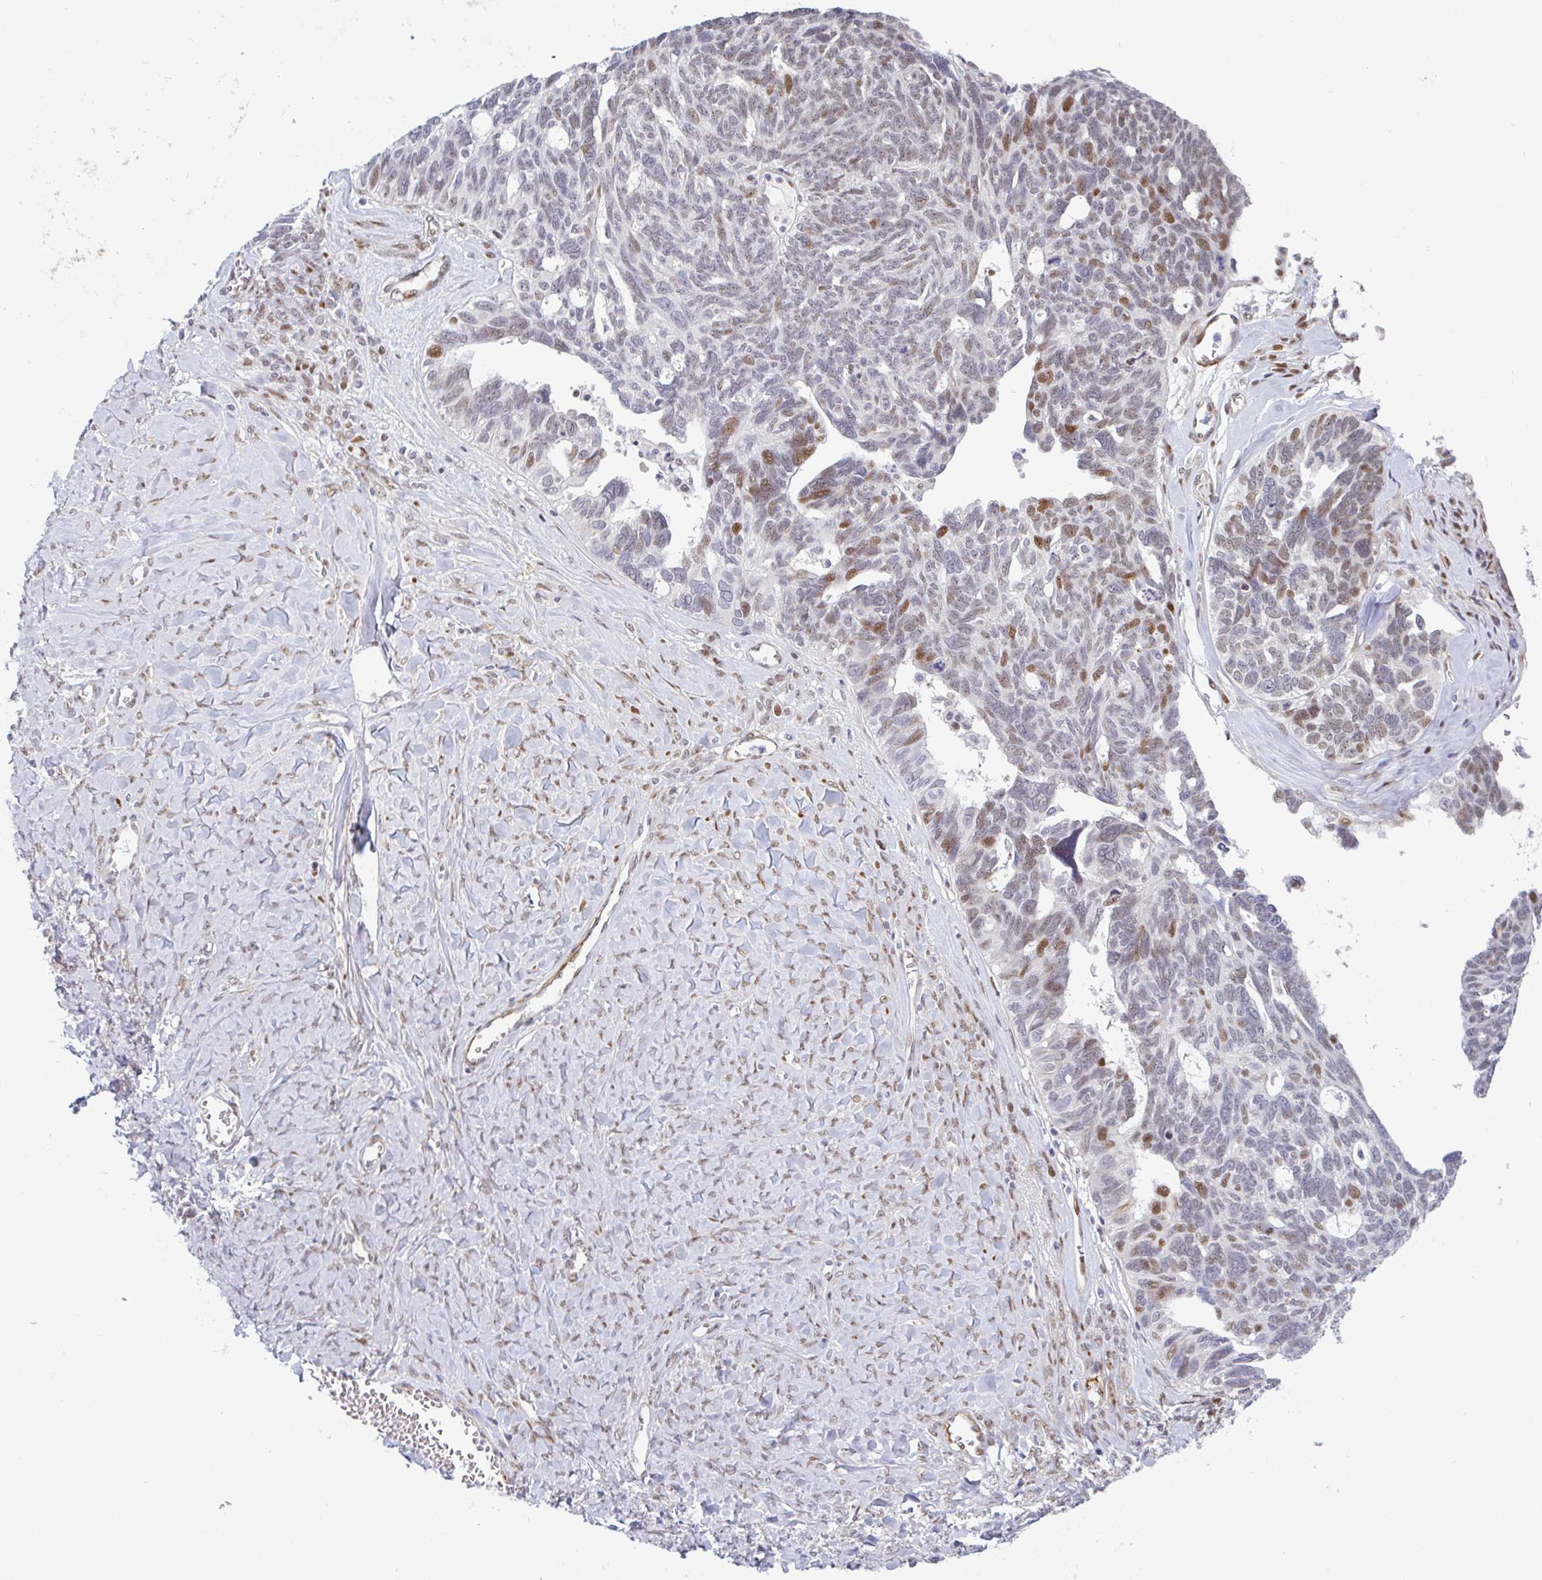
{"staining": {"intensity": "moderate", "quantity": "<25%", "location": "nuclear"}, "tissue": "ovarian cancer", "cell_type": "Tumor cells", "image_type": "cancer", "snomed": [{"axis": "morphology", "description": "Cystadenocarcinoma, serous, NOS"}, {"axis": "topography", "description": "Ovary"}], "caption": "Protein expression analysis of human ovarian cancer reveals moderate nuclear expression in approximately <25% of tumor cells.", "gene": "TMEM119", "patient": {"sex": "female", "age": 79}}